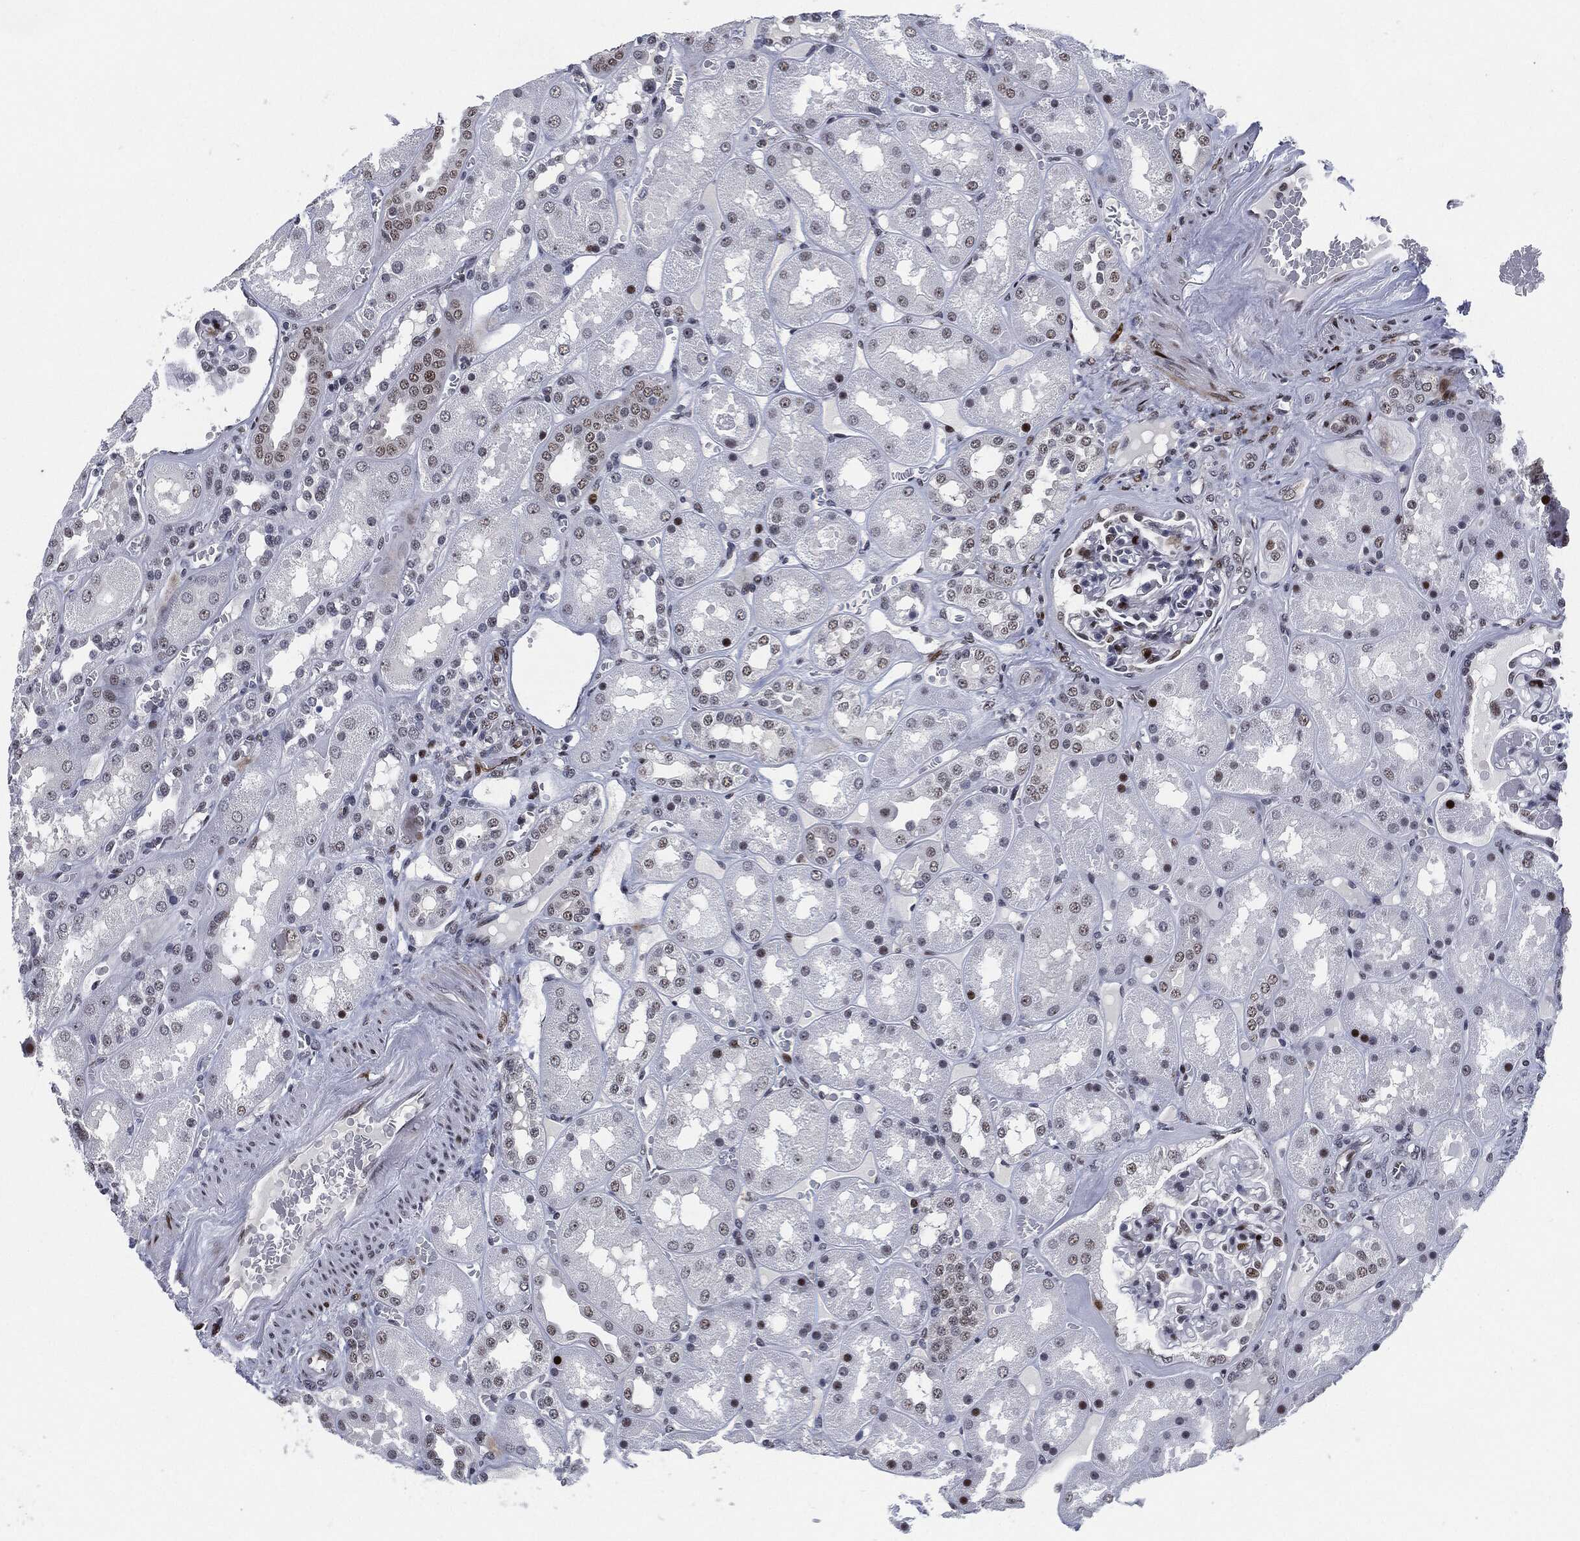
{"staining": {"intensity": "strong", "quantity": "<25%", "location": "nuclear"}, "tissue": "kidney", "cell_type": "Cells in glomeruli", "image_type": "normal", "snomed": [{"axis": "morphology", "description": "Normal tissue, NOS"}, {"axis": "topography", "description": "Kidney"}], "caption": "An image showing strong nuclear positivity in about <25% of cells in glomeruli in unremarkable kidney, as visualized by brown immunohistochemical staining.", "gene": "AKT2", "patient": {"sex": "male", "age": 73}}